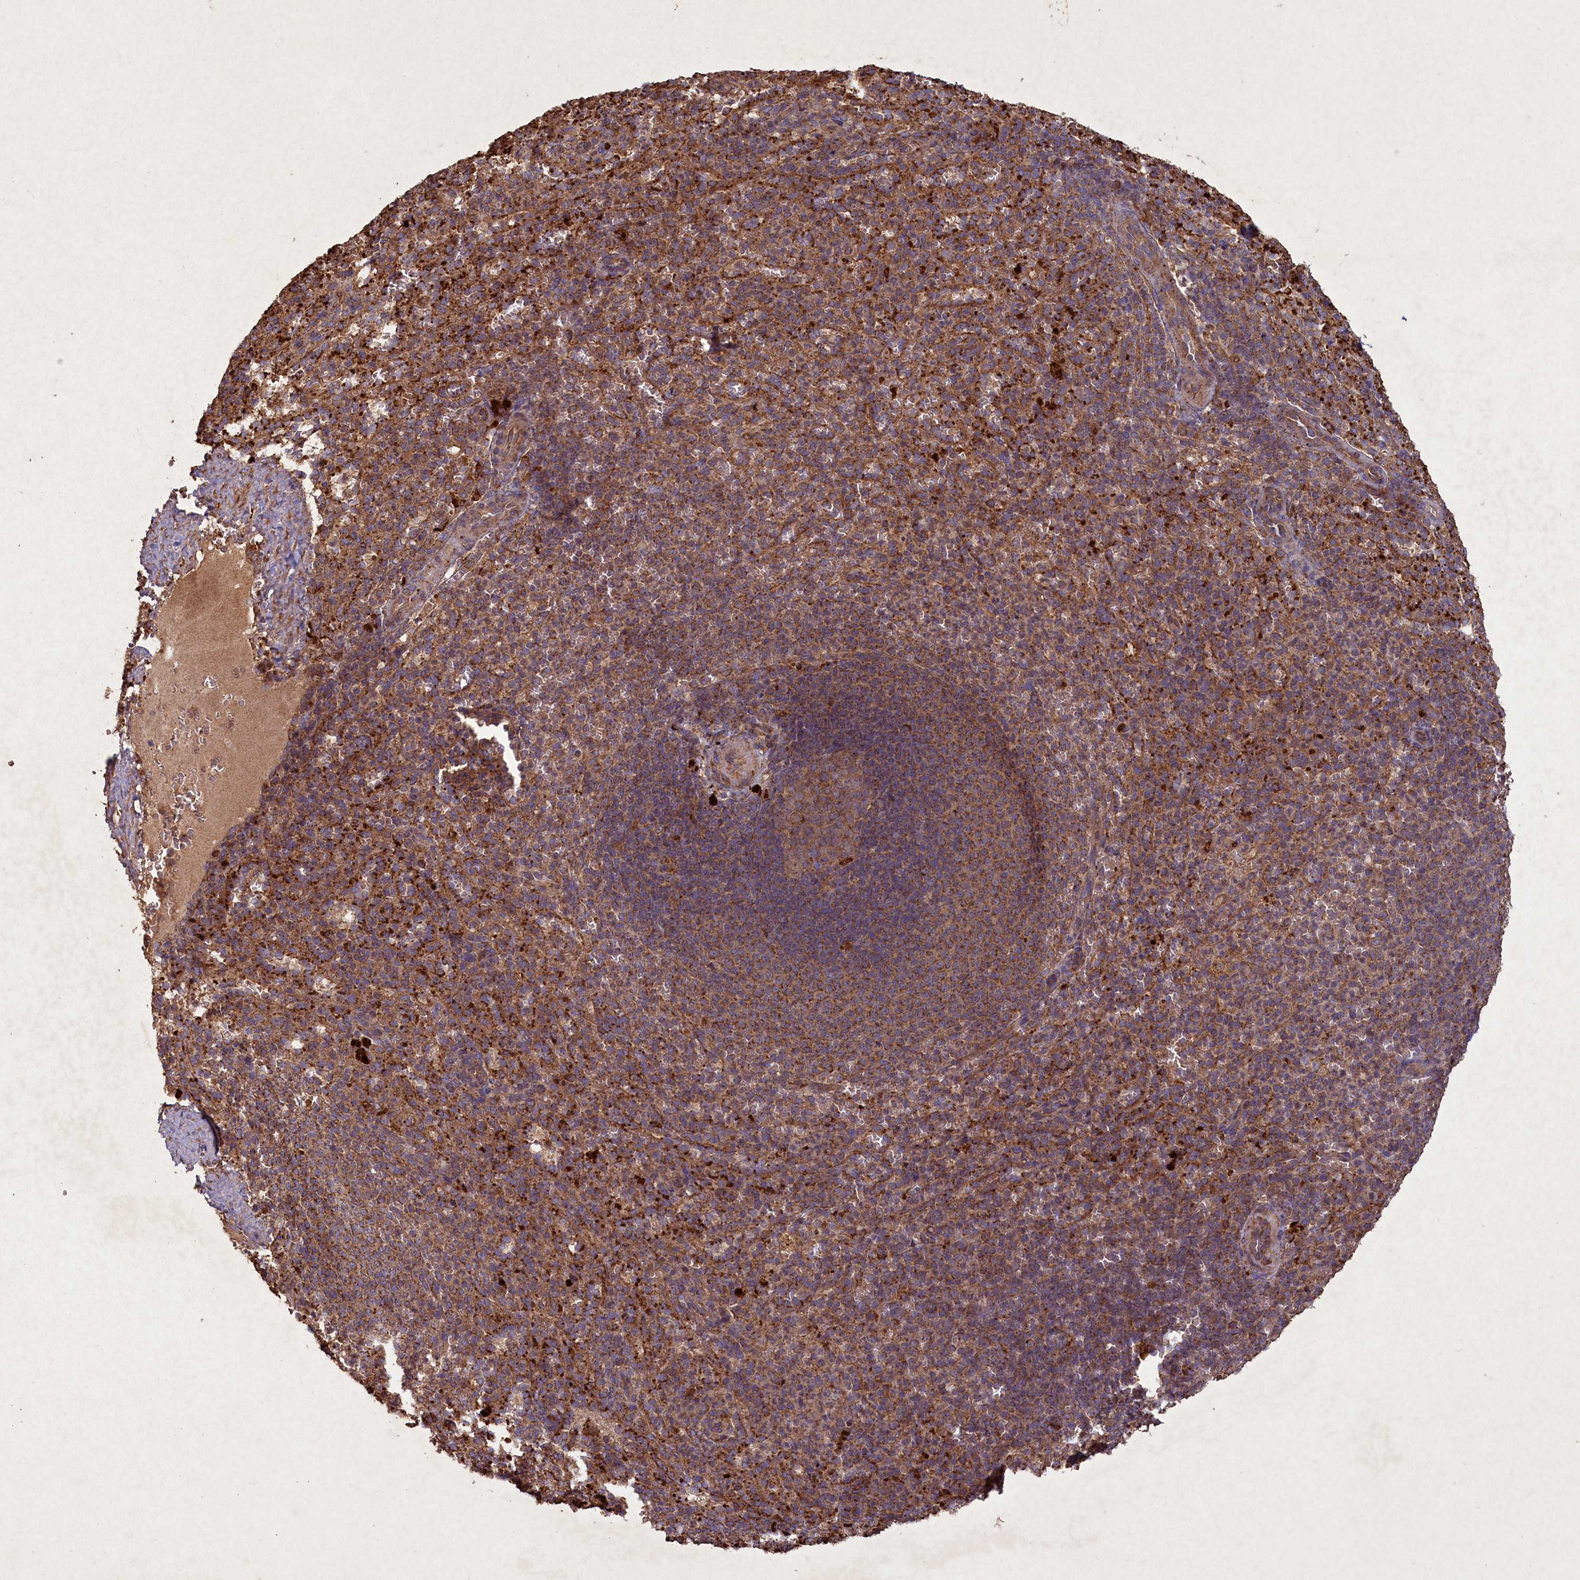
{"staining": {"intensity": "moderate", "quantity": ">75%", "location": "cytoplasmic/membranous"}, "tissue": "spleen", "cell_type": "Cells in red pulp", "image_type": "normal", "snomed": [{"axis": "morphology", "description": "Normal tissue, NOS"}, {"axis": "topography", "description": "Spleen"}], "caption": "About >75% of cells in red pulp in normal spleen show moderate cytoplasmic/membranous protein positivity as visualized by brown immunohistochemical staining.", "gene": "CIAO2B", "patient": {"sex": "female", "age": 21}}